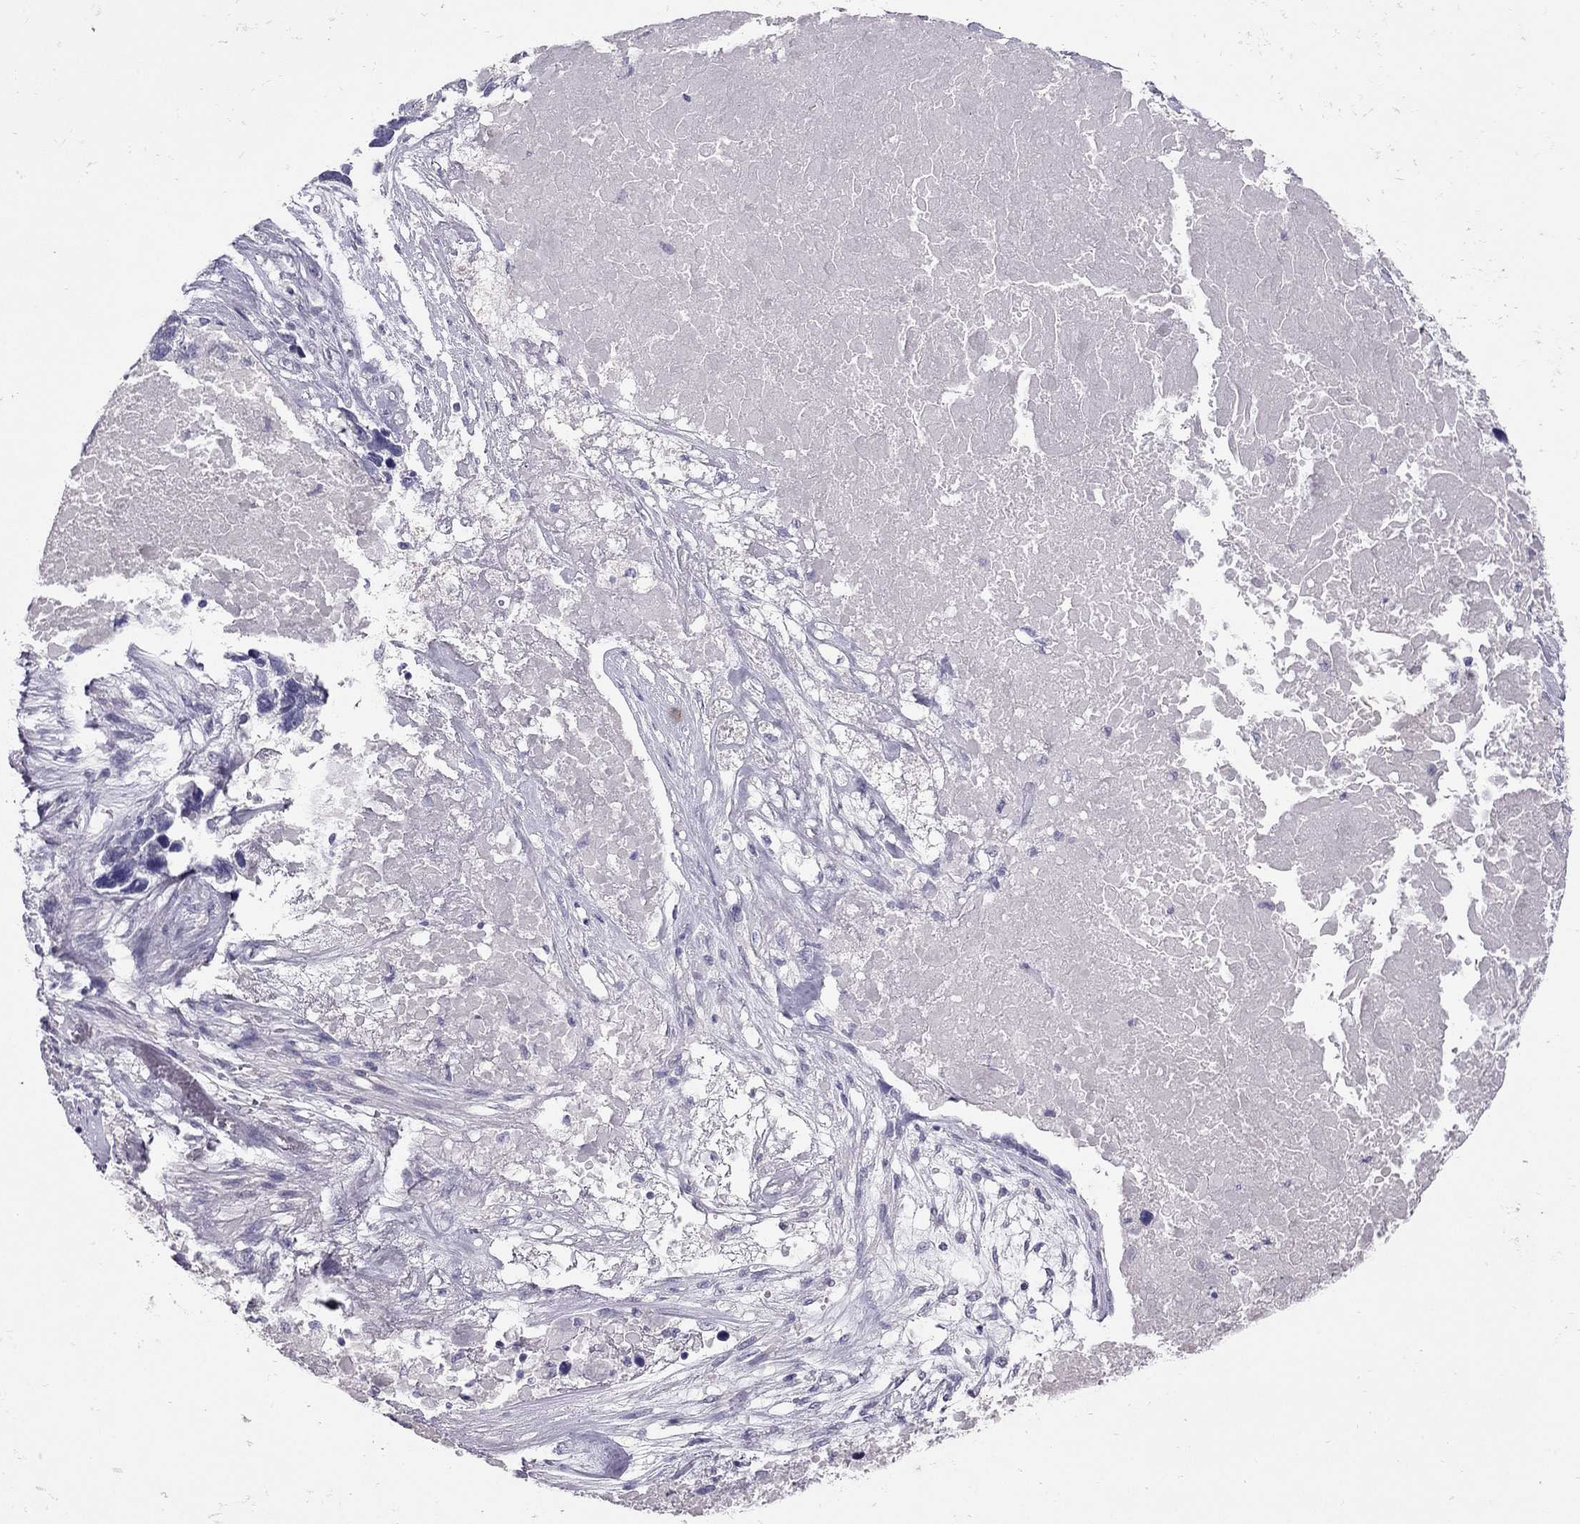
{"staining": {"intensity": "negative", "quantity": "none", "location": "none"}, "tissue": "ovarian cancer", "cell_type": "Tumor cells", "image_type": "cancer", "snomed": [{"axis": "morphology", "description": "Cystadenocarcinoma, serous, NOS"}, {"axis": "topography", "description": "Ovary"}], "caption": "Tumor cells show no significant protein expression in ovarian cancer. Brightfield microscopy of IHC stained with DAB (brown) and hematoxylin (blue), captured at high magnification.", "gene": "RHO", "patient": {"sex": "female", "age": 54}}